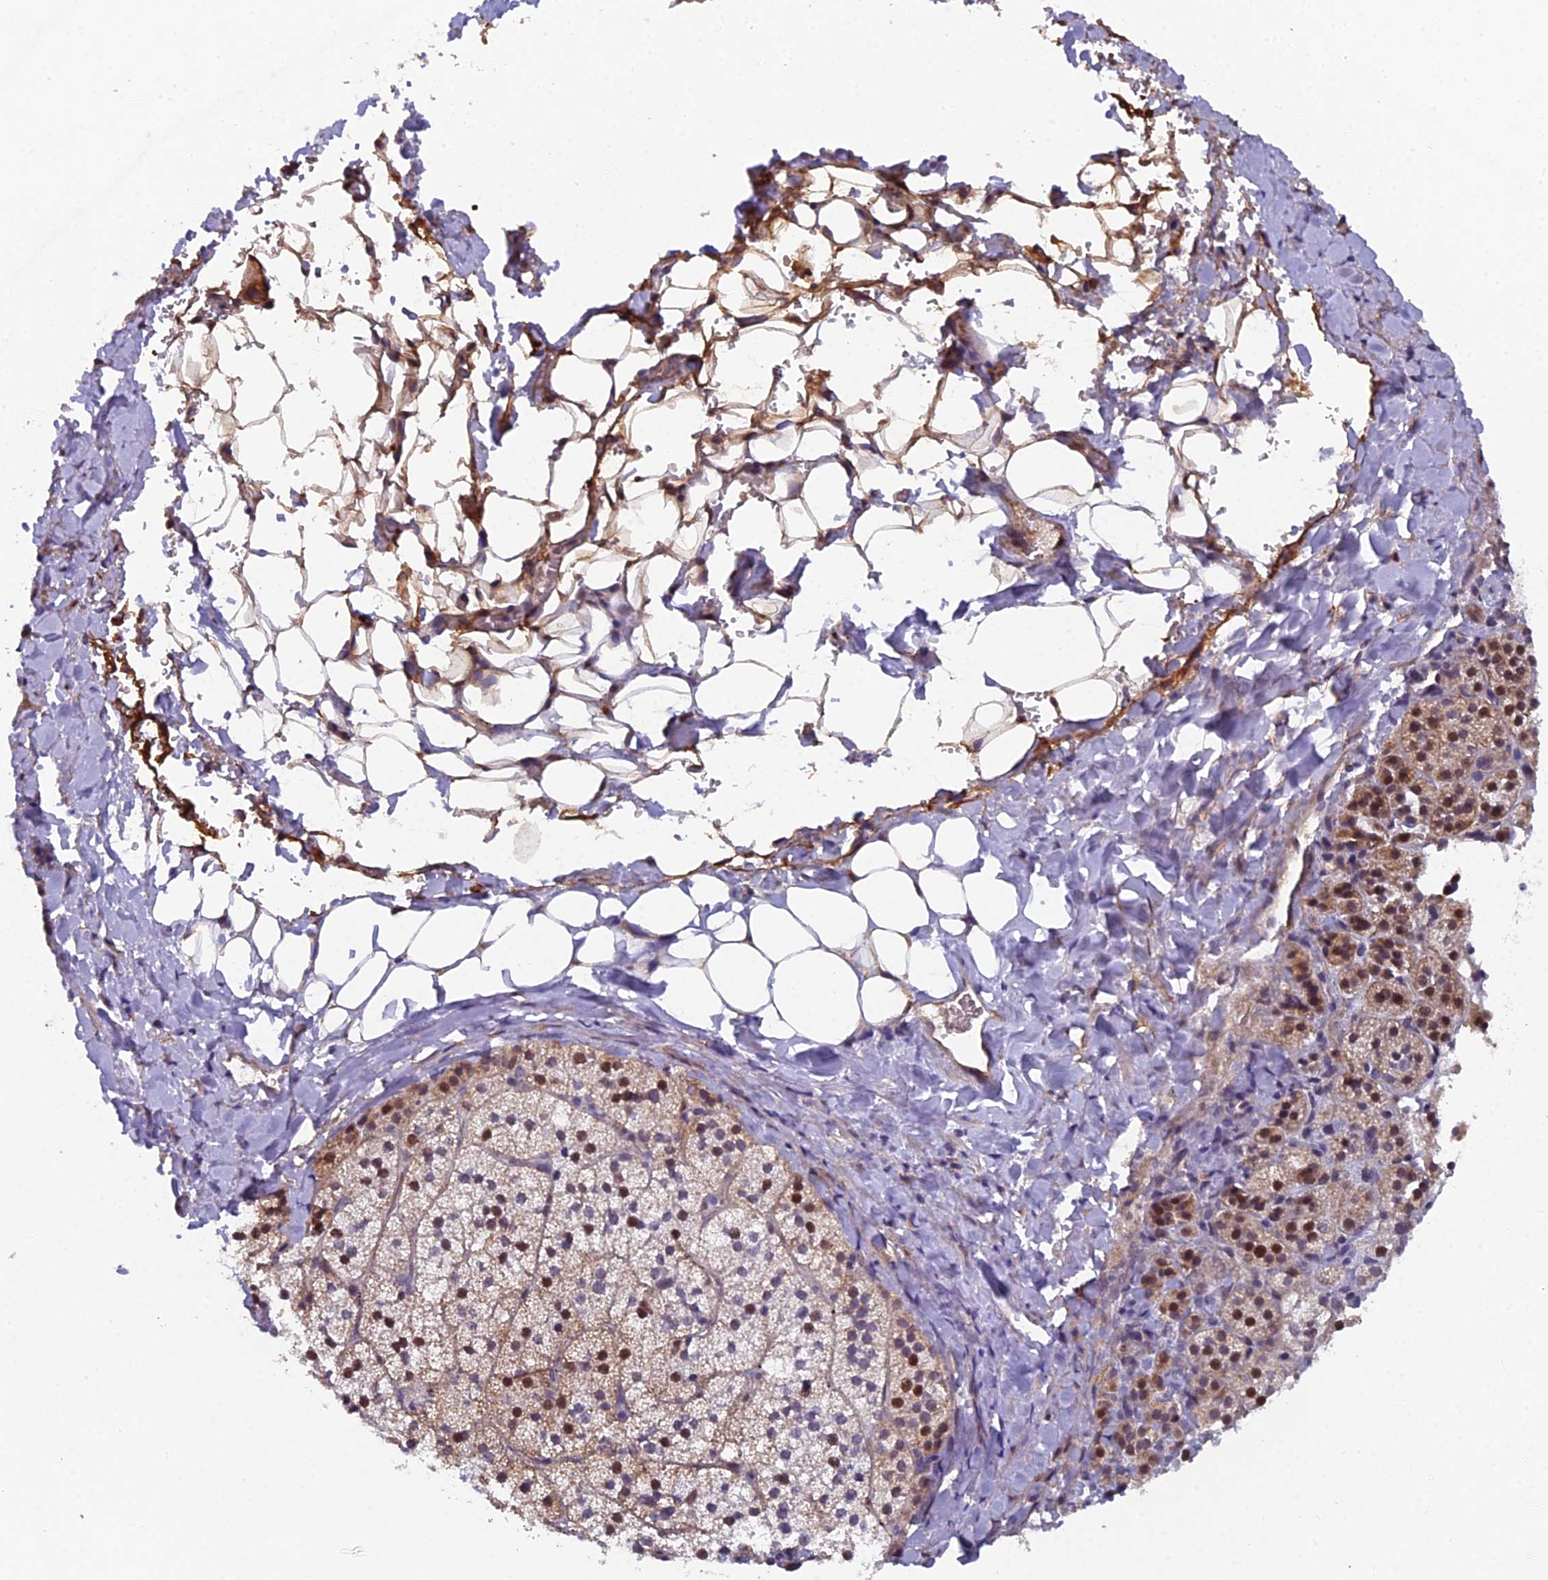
{"staining": {"intensity": "strong", "quantity": "<25%", "location": "nuclear"}, "tissue": "adrenal gland", "cell_type": "Glandular cells", "image_type": "normal", "snomed": [{"axis": "morphology", "description": "Normal tissue, NOS"}, {"axis": "topography", "description": "Adrenal gland"}], "caption": "Unremarkable adrenal gland displays strong nuclear expression in about <25% of glandular cells The staining was performed using DAB, with brown indicating positive protein expression. Nuclei are stained blue with hematoxylin..", "gene": "XKR9", "patient": {"sex": "female", "age": 44}}